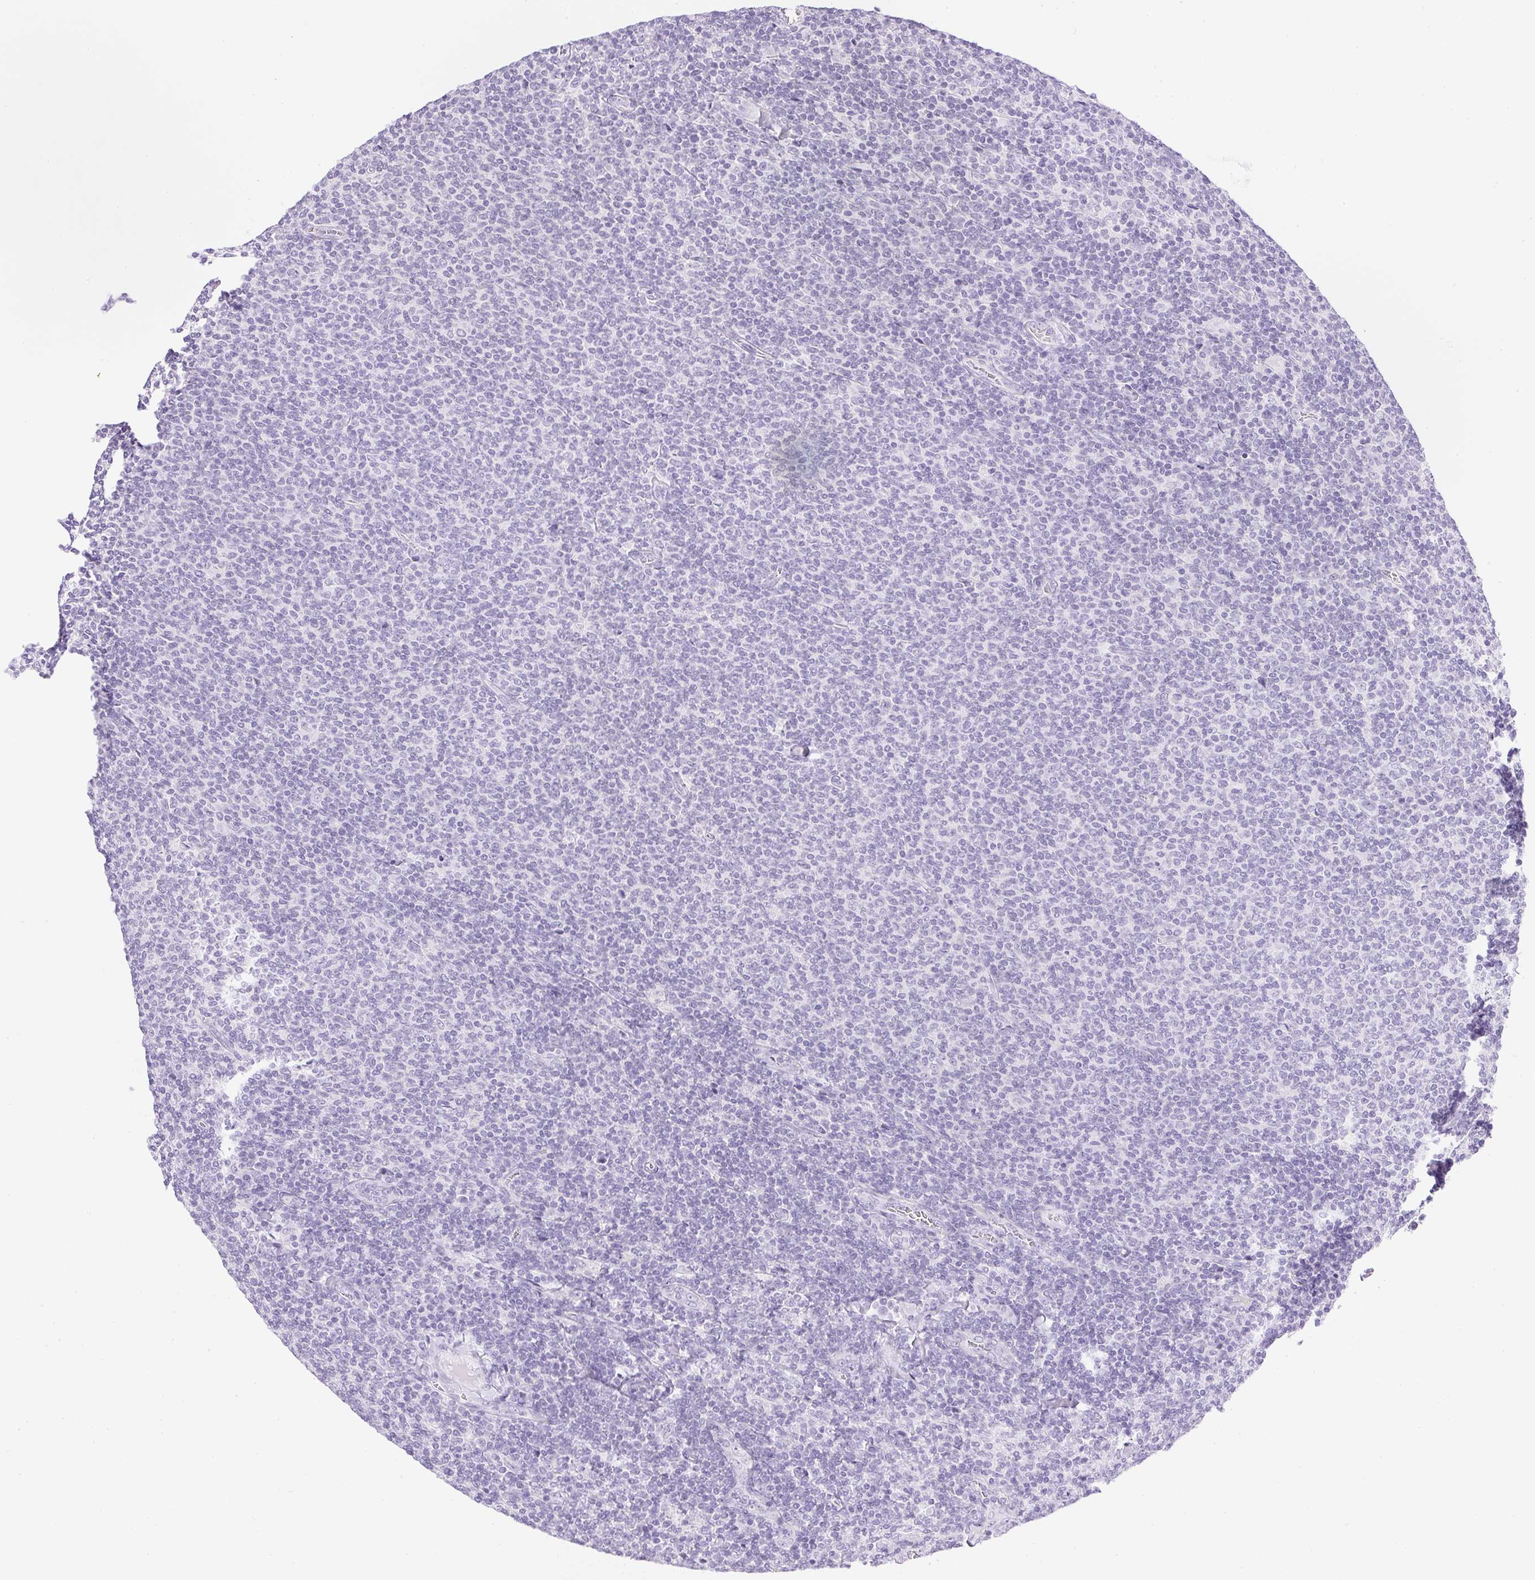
{"staining": {"intensity": "negative", "quantity": "none", "location": "none"}, "tissue": "lymphoma", "cell_type": "Tumor cells", "image_type": "cancer", "snomed": [{"axis": "morphology", "description": "Malignant lymphoma, non-Hodgkin's type, Low grade"}, {"axis": "topography", "description": "Lymph node"}], "caption": "Immunohistochemistry (IHC) image of neoplastic tissue: low-grade malignant lymphoma, non-Hodgkin's type stained with DAB (3,3'-diaminobenzidine) demonstrates no significant protein expression in tumor cells.", "gene": "CPB1", "patient": {"sex": "male", "age": 52}}